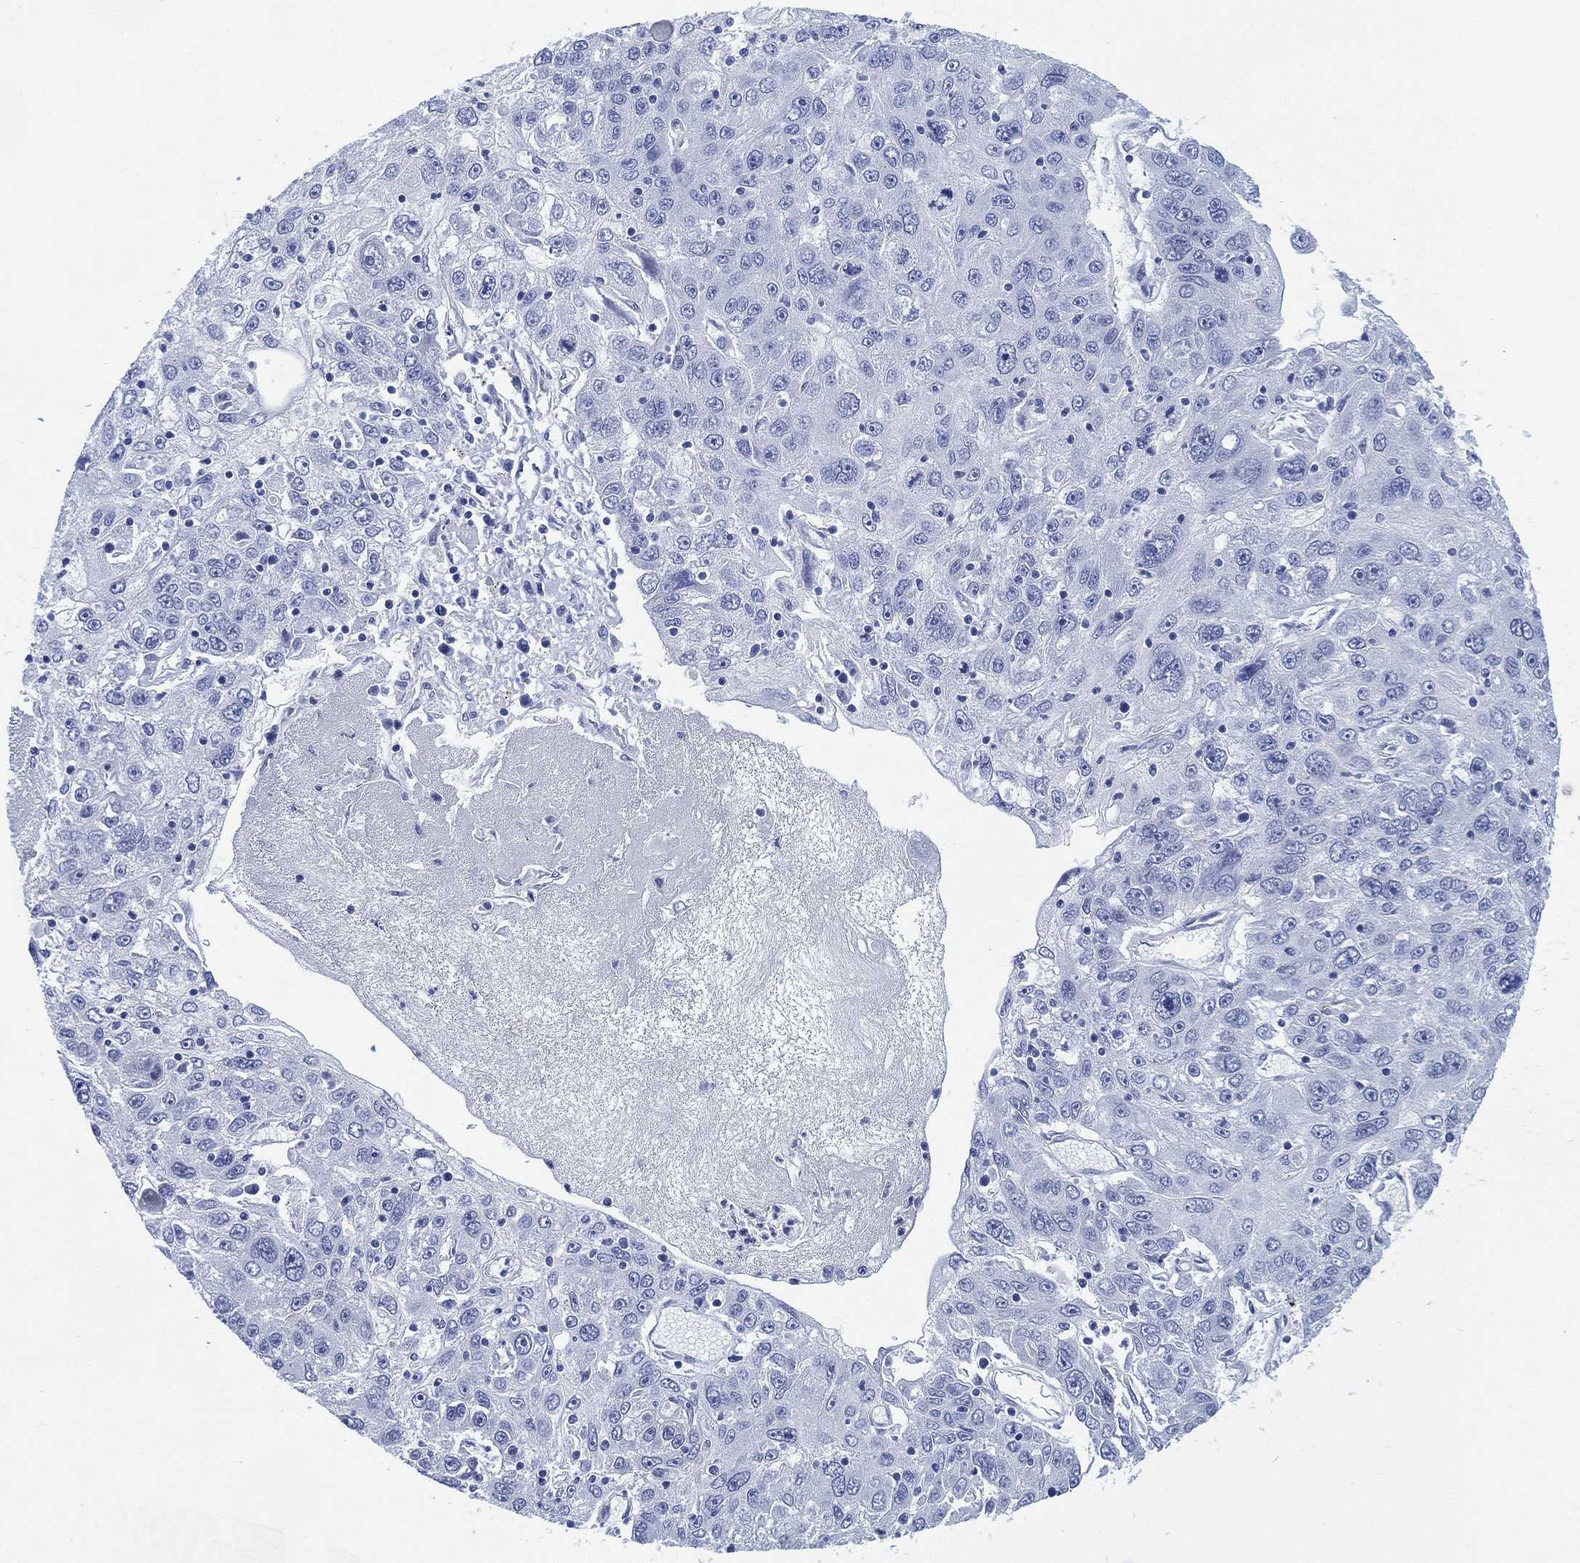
{"staining": {"intensity": "negative", "quantity": "none", "location": "none"}, "tissue": "stomach cancer", "cell_type": "Tumor cells", "image_type": "cancer", "snomed": [{"axis": "morphology", "description": "Adenocarcinoma, NOS"}, {"axis": "topography", "description": "Stomach"}], "caption": "A histopathology image of human stomach cancer is negative for staining in tumor cells. (DAB (3,3'-diaminobenzidine) immunohistochemistry, high magnification).", "gene": "PSKH2", "patient": {"sex": "male", "age": 56}}